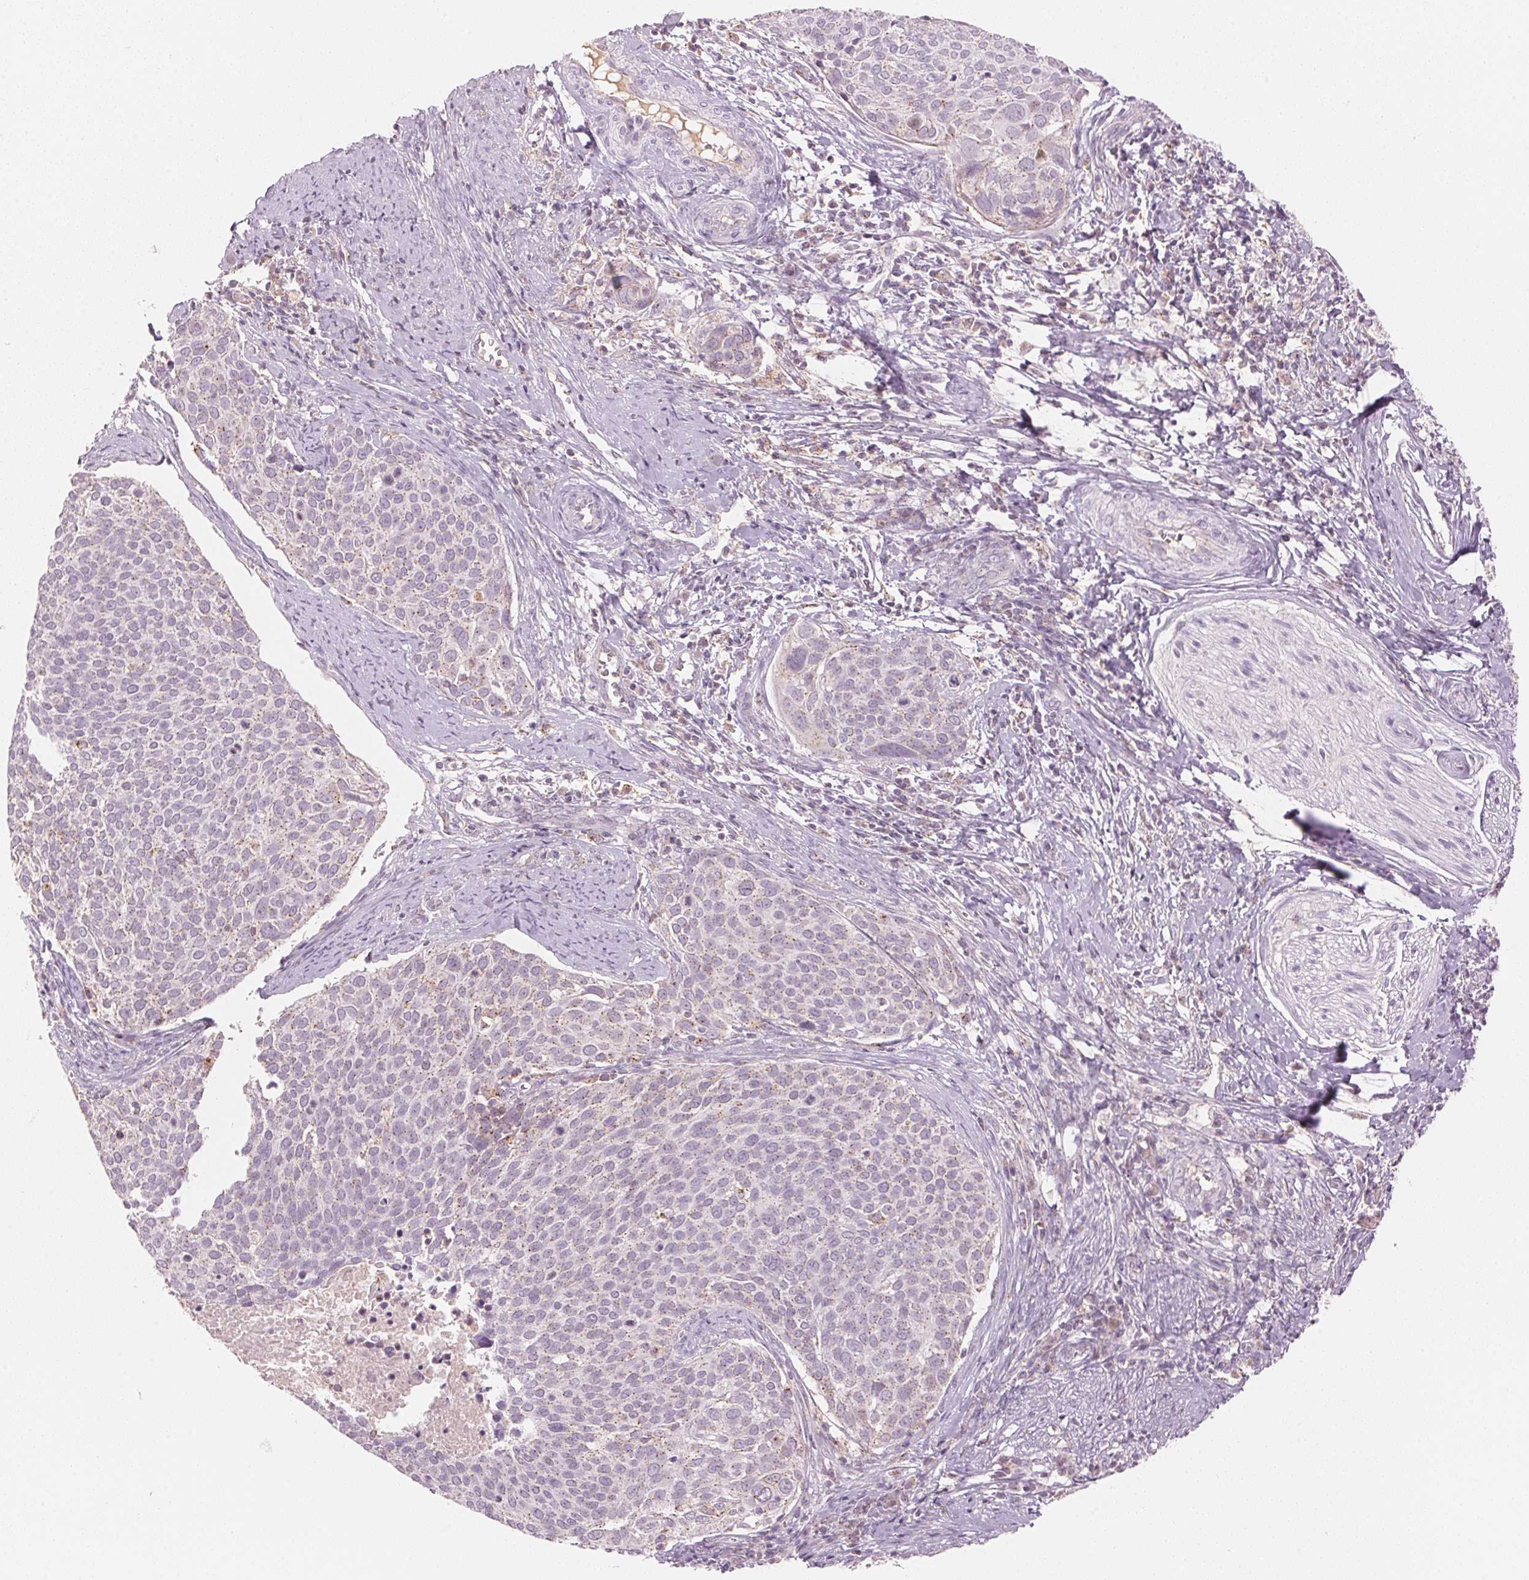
{"staining": {"intensity": "negative", "quantity": "none", "location": "none"}, "tissue": "cervical cancer", "cell_type": "Tumor cells", "image_type": "cancer", "snomed": [{"axis": "morphology", "description": "Squamous cell carcinoma, NOS"}, {"axis": "topography", "description": "Cervix"}], "caption": "This photomicrograph is of cervical squamous cell carcinoma stained with IHC to label a protein in brown with the nuclei are counter-stained blue. There is no expression in tumor cells. Brightfield microscopy of immunohistochemistry stained with DAB (3,3'-diaminobenzidine) (brown) and hematoxylin (blue), captured at high magnification.", "gene": "HOXB13", "patient": {"sex": "female", "age": 39}}